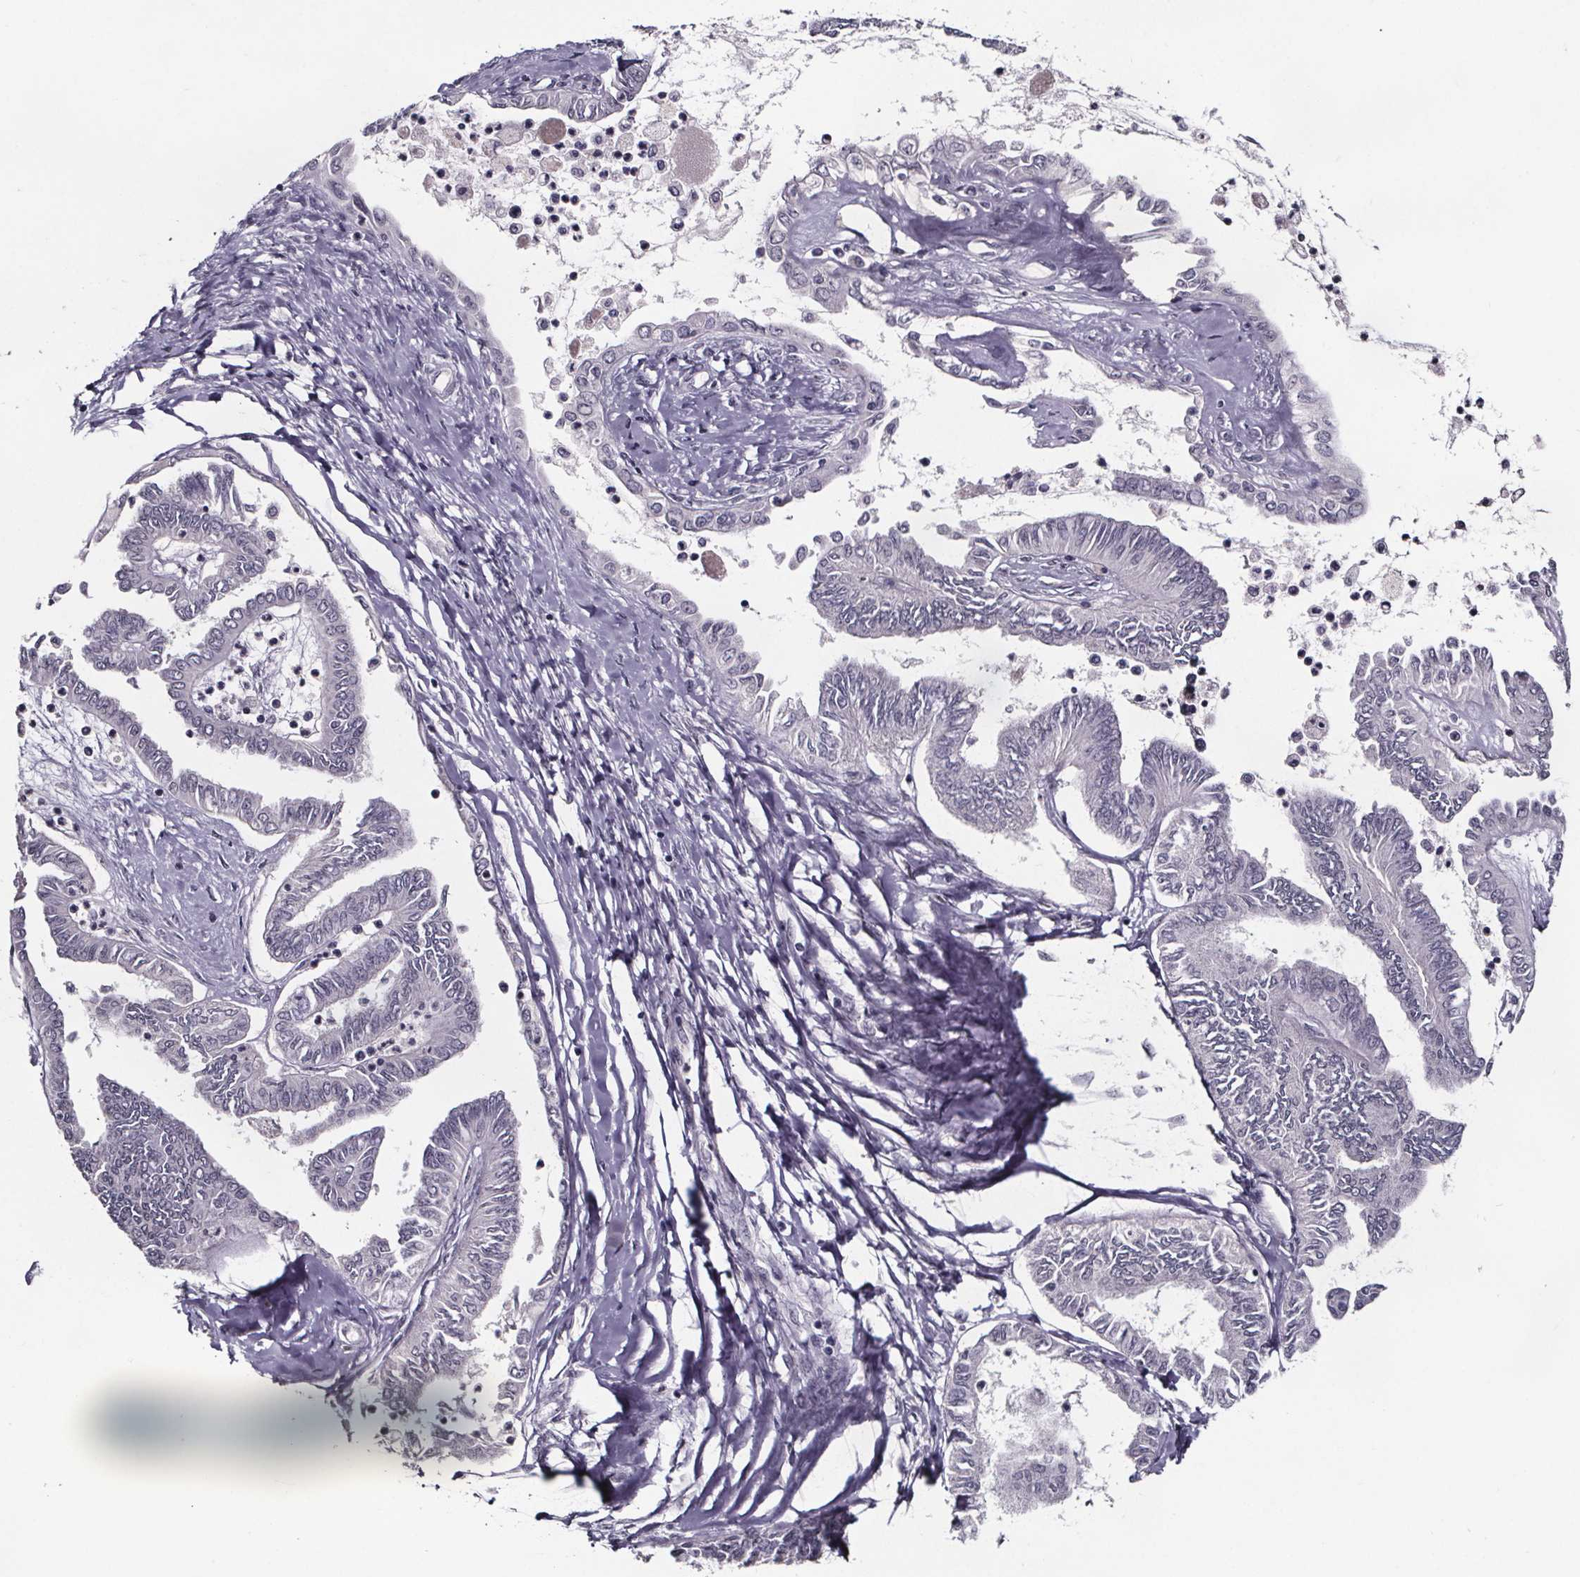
{"staining": {"intensity": "negative", "quantity": "none", "location": "none"}, "tissue": "ovarian cancer", "cell_type": "Tumor cells", "image_type": "cancer", "snomed": [{"axis": "morphology", "description": "Carcinoma, endometroid"}, {"axis": "topography", "description": "Ovary"}], "caption": "A high-resolution photomicrograph shows IHC staining of ovarian cancer, which shows no significant staining in tumor cells.", "gene": "AR", "patient": {"sex": "female", "age": 70}}